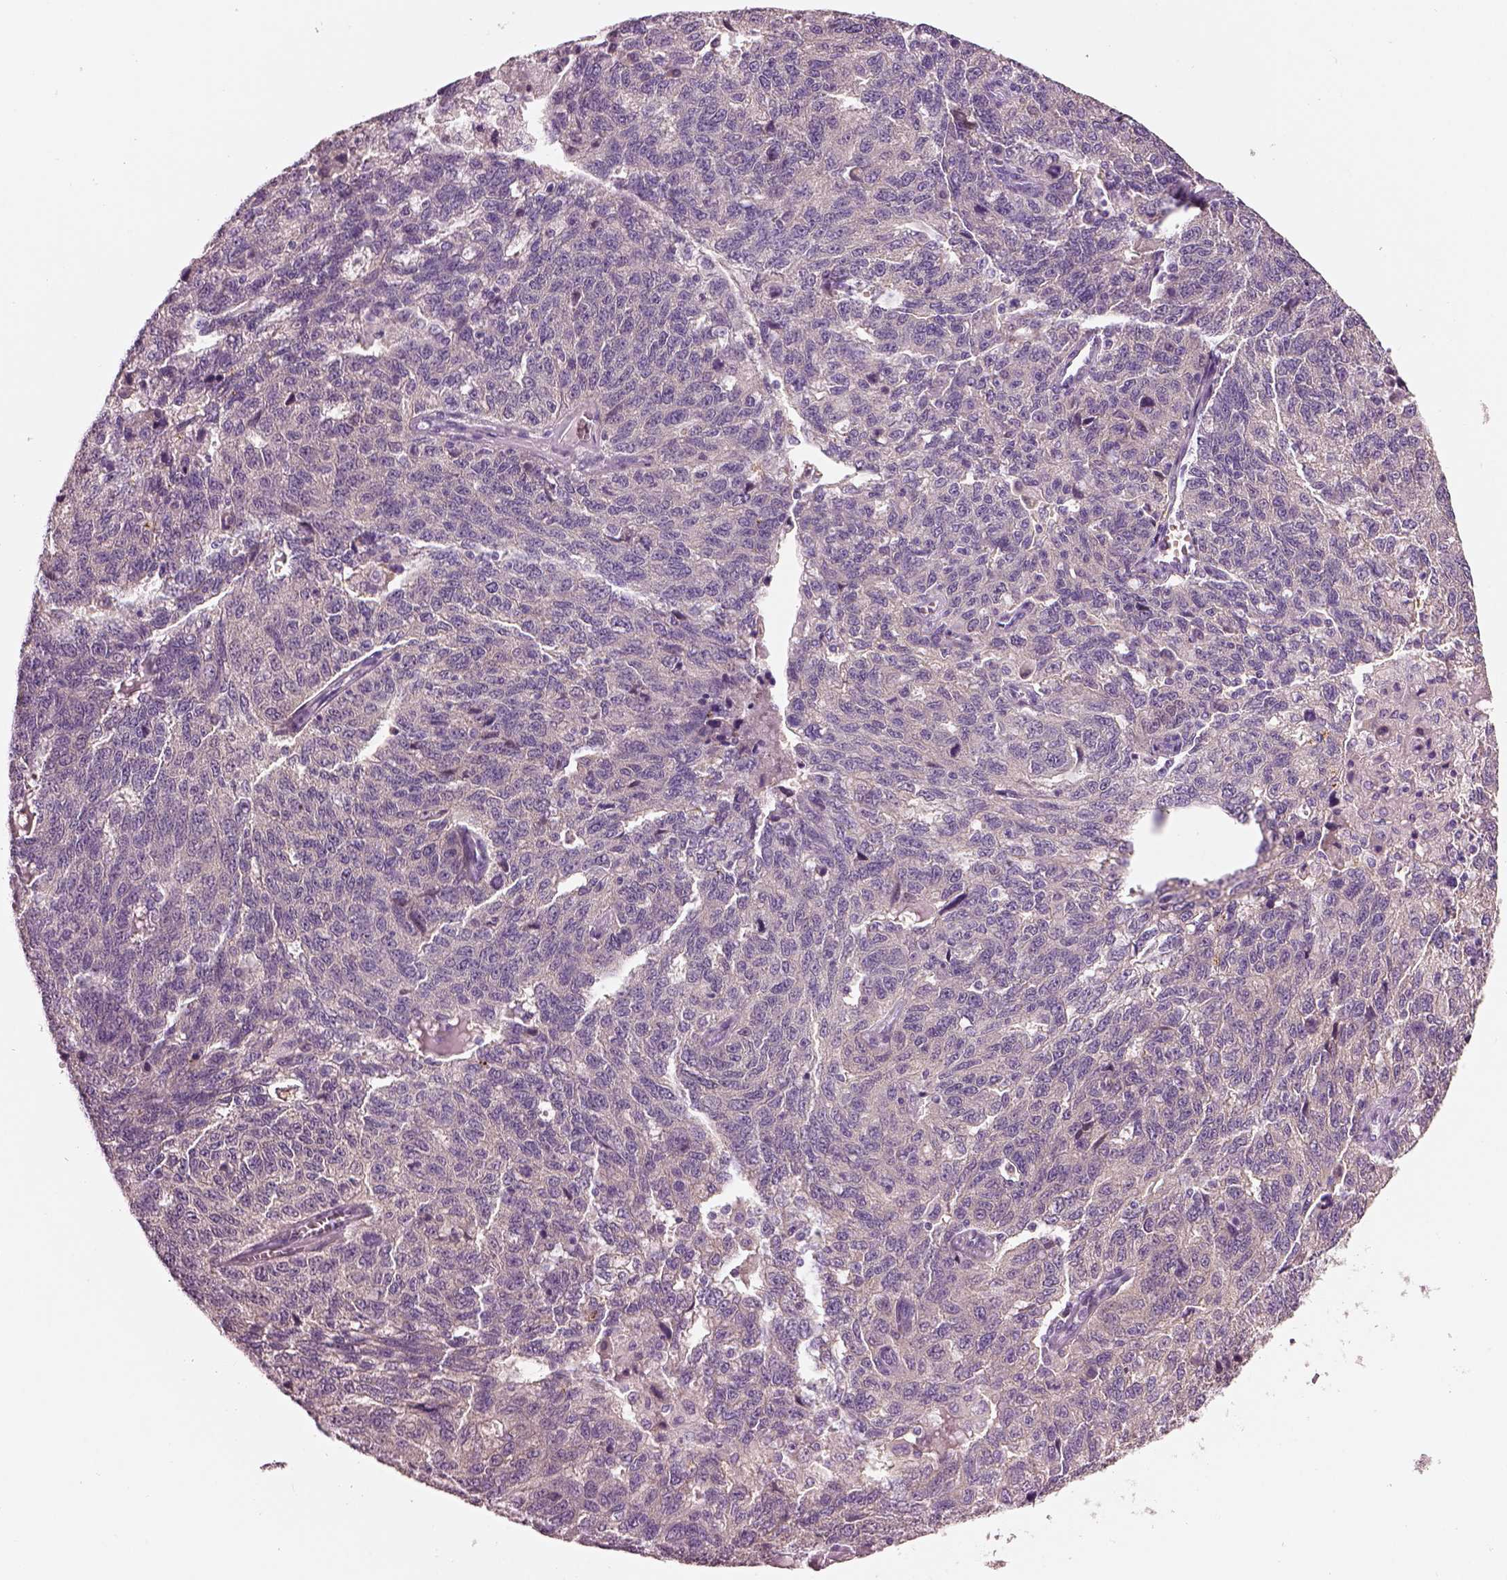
{"staining": {"intensity": "negative", "quantity": "none", "location": "none"}, "tissue": "ovarian cancer", "cell_type": "Tumor cells", "image_type": "cancer", "snomed": [{"axis": "morphology", "description": "Cystadenocarcinoma, serous, NOS"}, {"axis": "topography", "description": "Ovary"}], "caption": "Tumor cells are negative for brown protein staining in ovarian cancer (serous cystadenocarcinoma).", "gene": "ELSPBP1", "patient": {"sex": "female", "age": 71}}